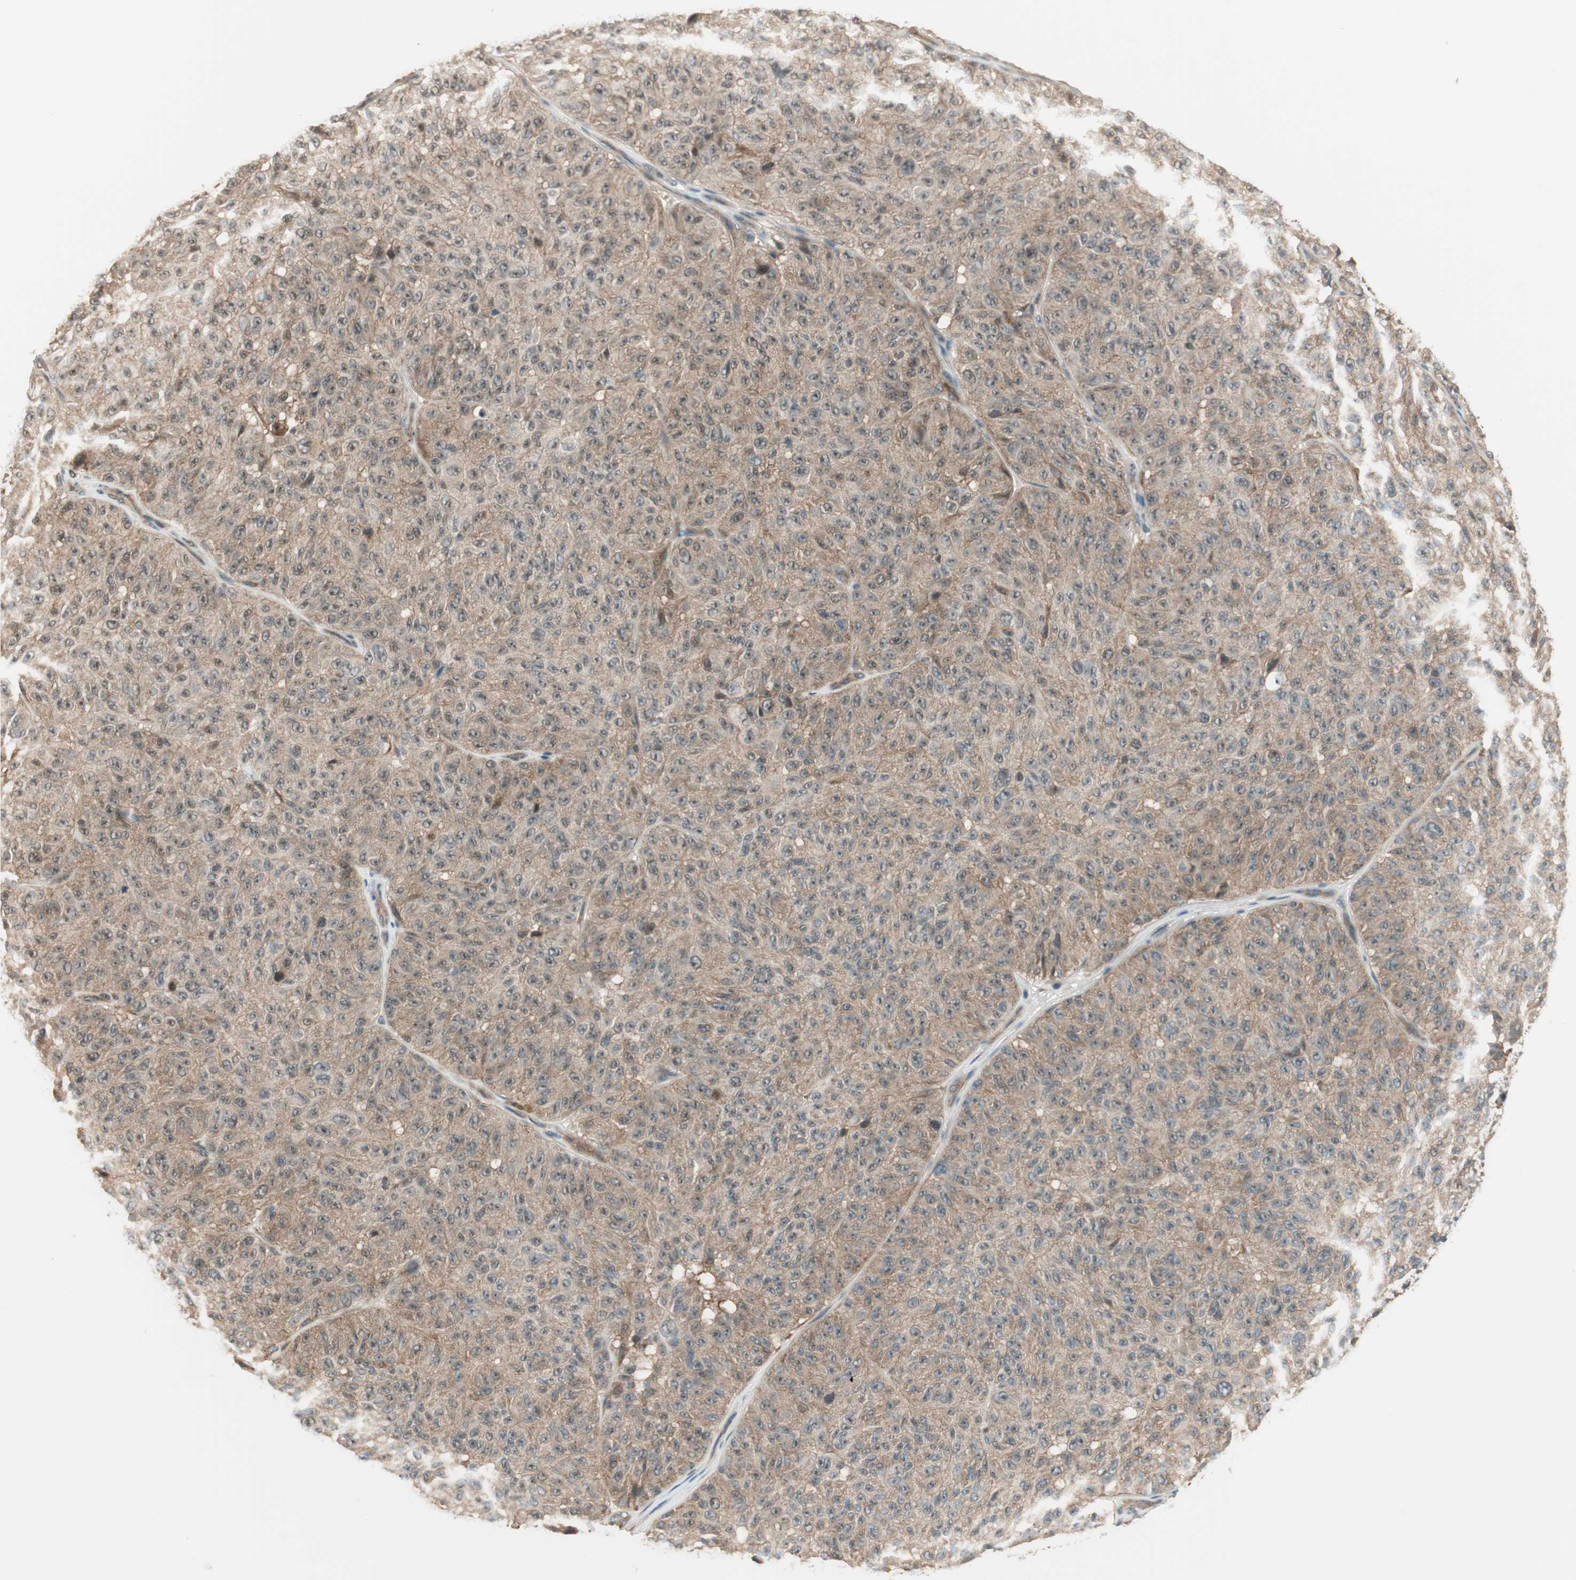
{"staining": {"intensity": "weak", "quantity": "<25%", "location": "cytoplasmic/membranous"}, "tissue": "melanoma", "cell_type": "Tumor cells", "image_type": "cancer", "snomed": [{"axis": "morphology", "description": "Malignant melanoma, NOS"}, {"axis": "topography", "description": "Skin"}], "caption": "High magnification brightfield microscopy of malignant melanoma stained with DAB (brown) and counterstained with hematoxylin (blue): tumor cells show no significant positivity.", "gene": "IPO5", "patient": {"sex": "female", "age": 46}}